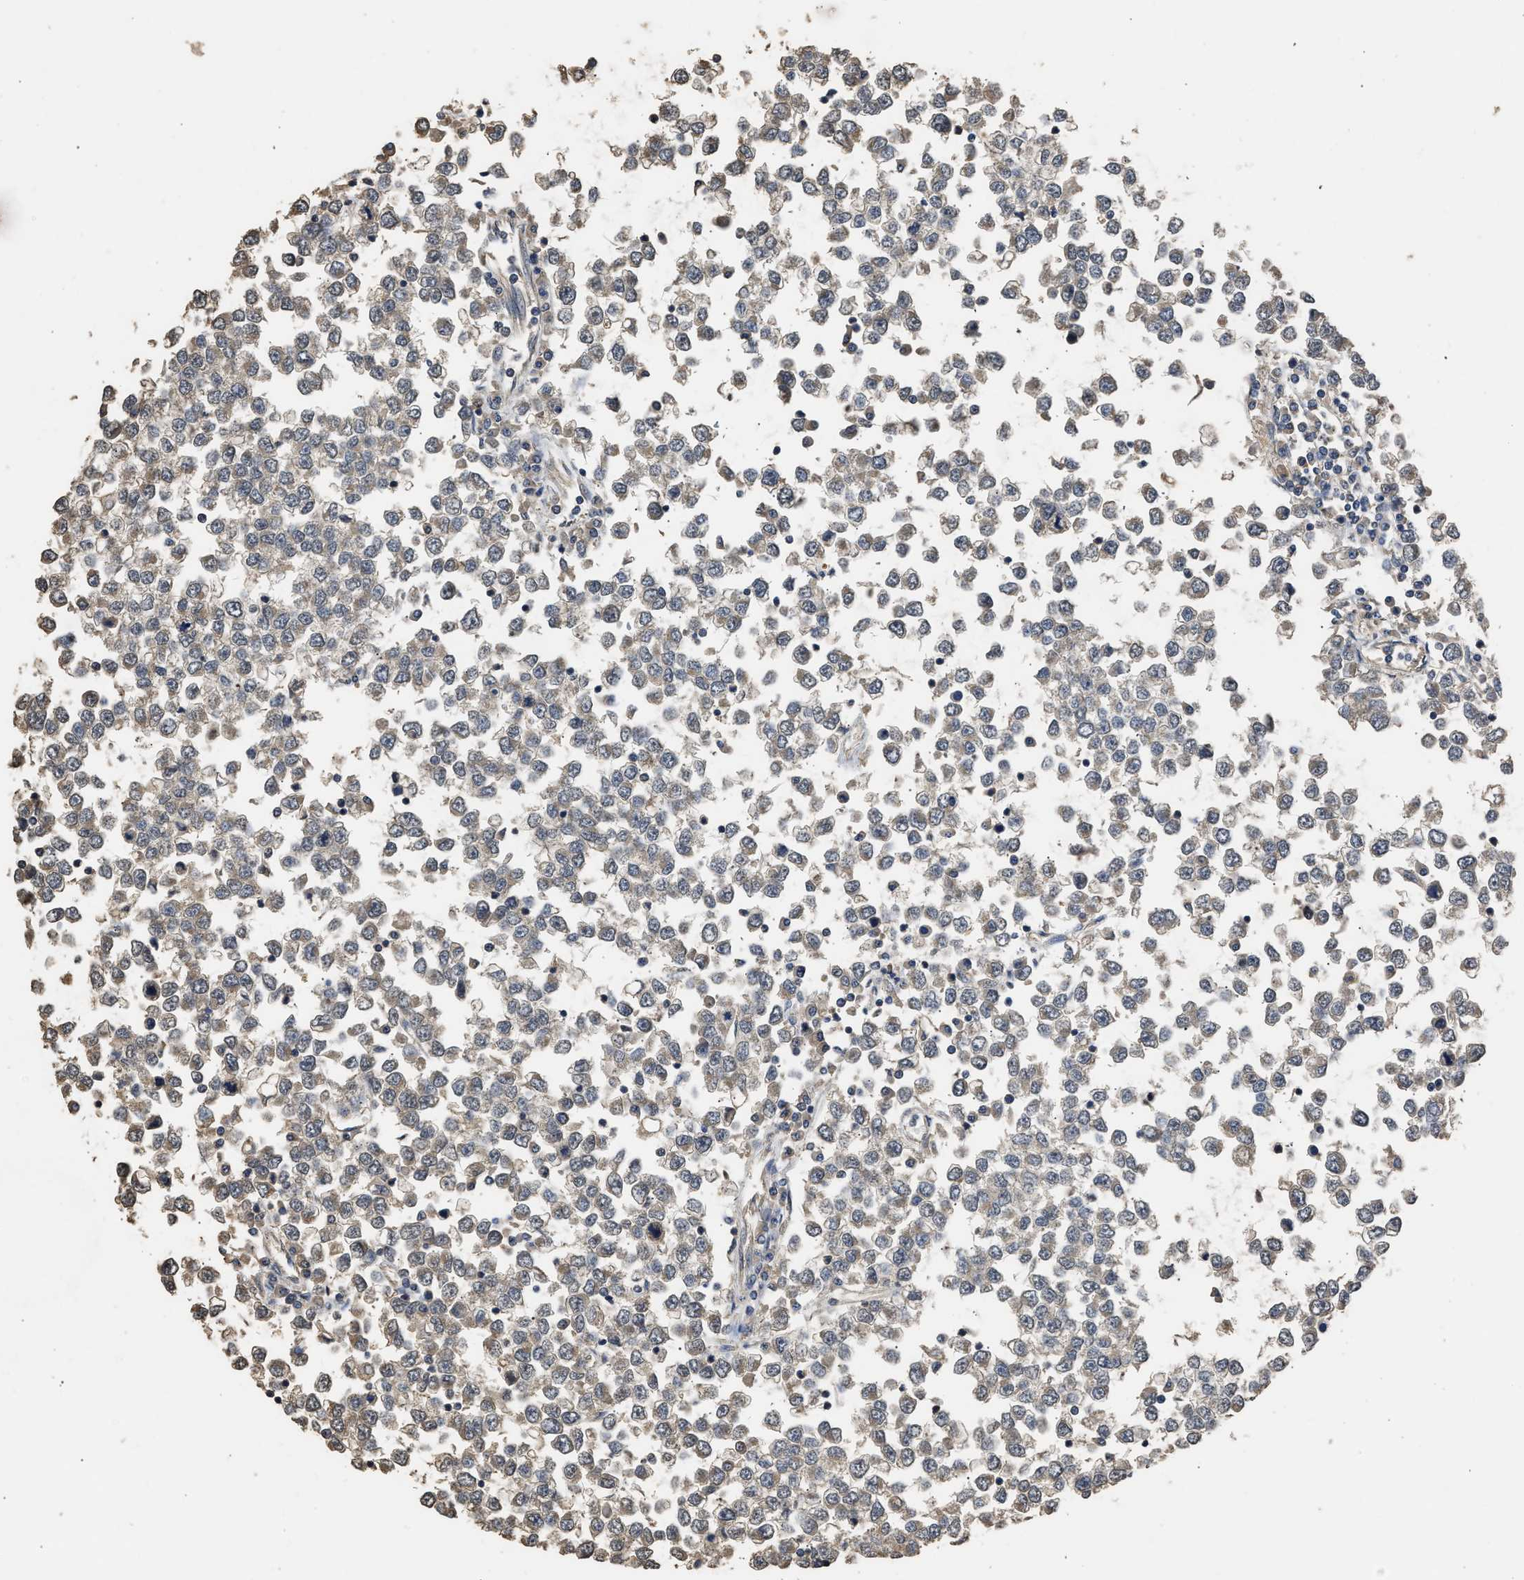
{"staining": {"intensity": "weak", "quantity": ">75%", "location": "cytoplasmic/membranous"}, "tissue": "testis cancer", "cell_type": "Tumor cells", "image_type": "cancer", "snomed": [{"axis": "morphology", "description": "Seminoma, NOS"}, {"axis": "topography", "description": "Testis"}], "caption": "Tumor cells show low levels of weak cytoplasmic/membranous positivity in about >75% of cells in human seminoma (testis).", "gene": "SPINT2", "patient": {"sex": "male", "age": 65}}